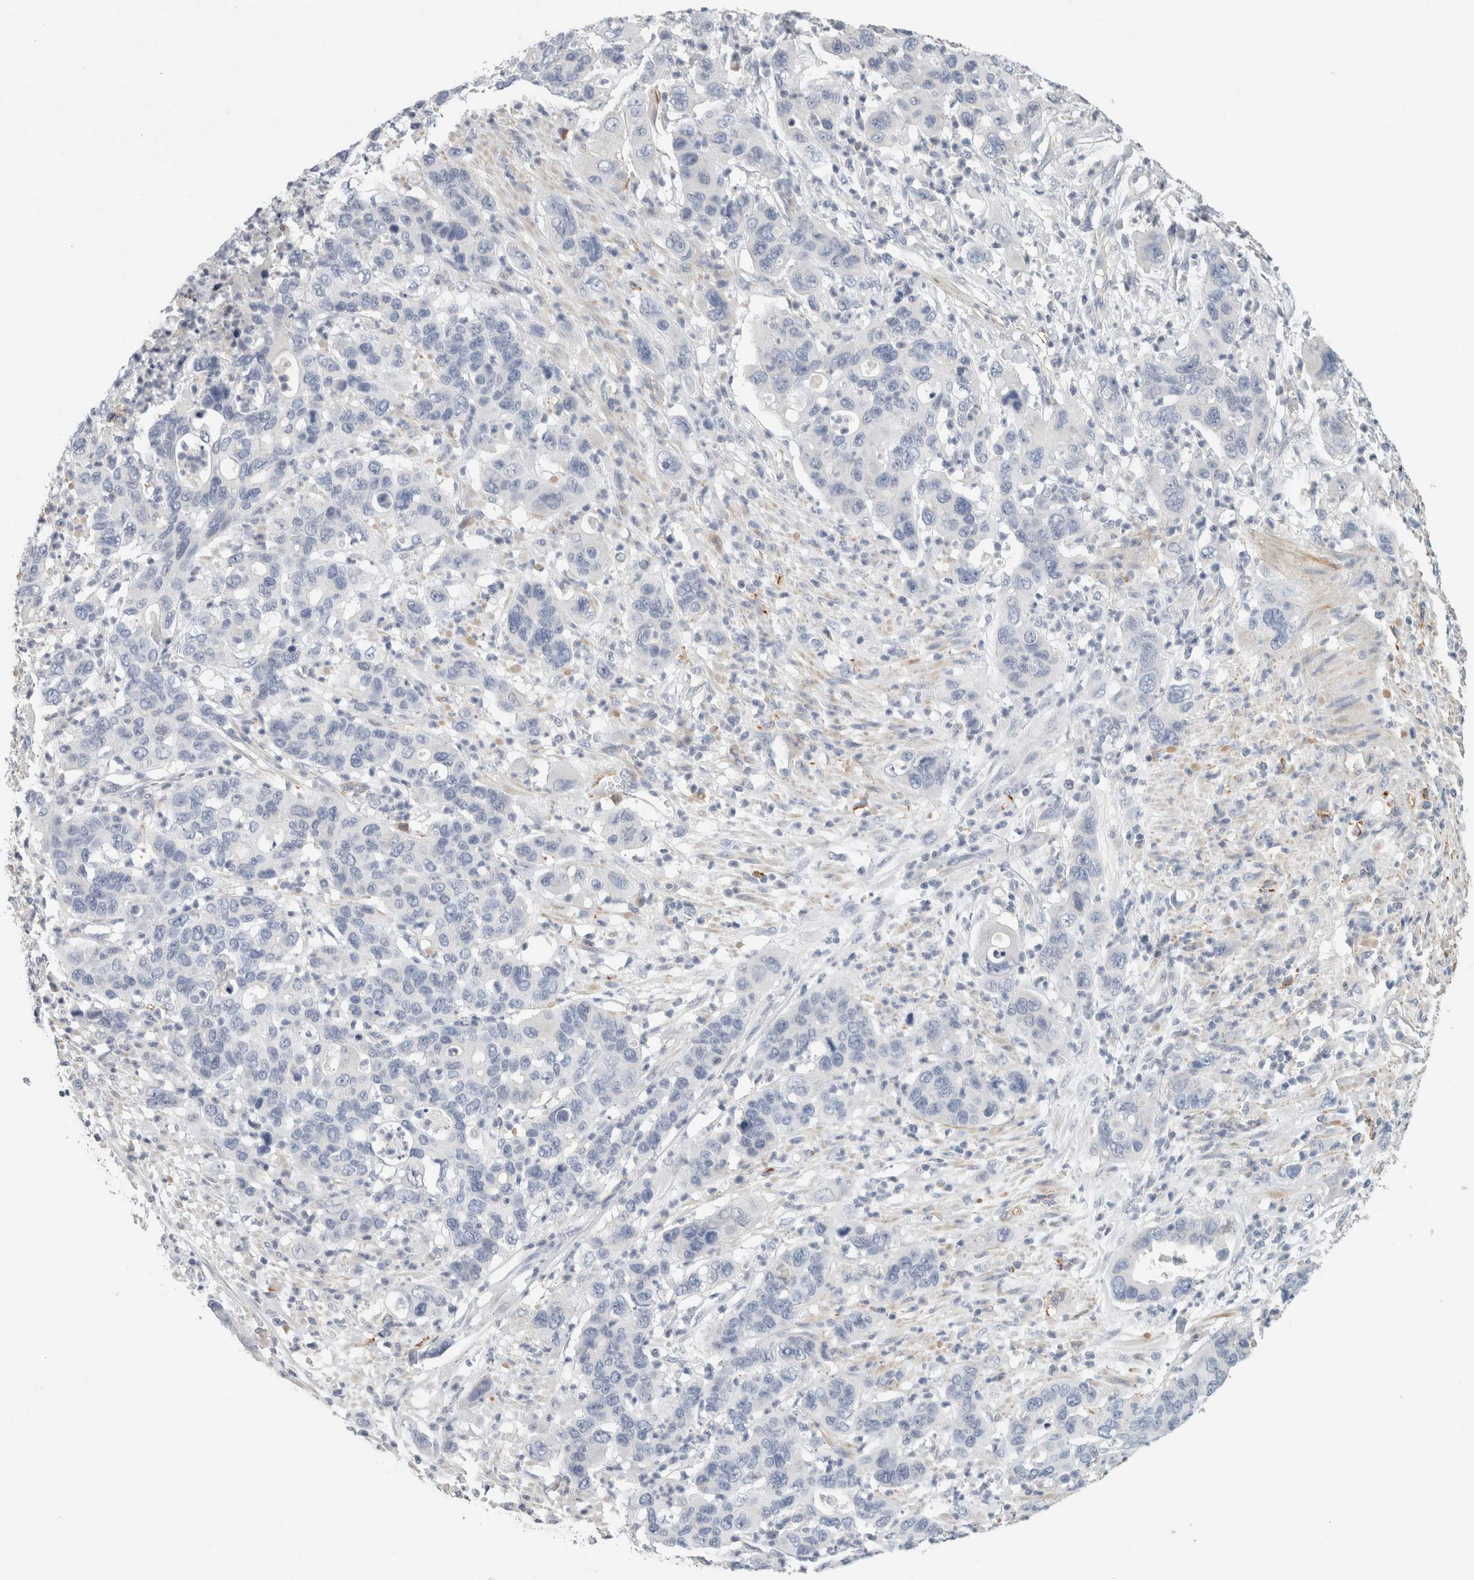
{"staining": {"intensity": "negative", "quantity": "none", "location": "none"}, "tissue": "pancreatic cancer", "cell_type": "Tumor cells", "image_type": "cancer", "snomed": [{"axis": "morphology", "description": "Adenocarcinoma, NOS"}, {"axis": "topography", "description": "Pancreas"}], "caption": "Tumor cells show no significant protein positivity in pancreatic adenocarcinoma. (DAB (3,3'-diaminobenzidine) immunohistochemistry with hematoxylin counter stain).", "gene": "CD36", "patient": {"sex": "female", "age": 71}}